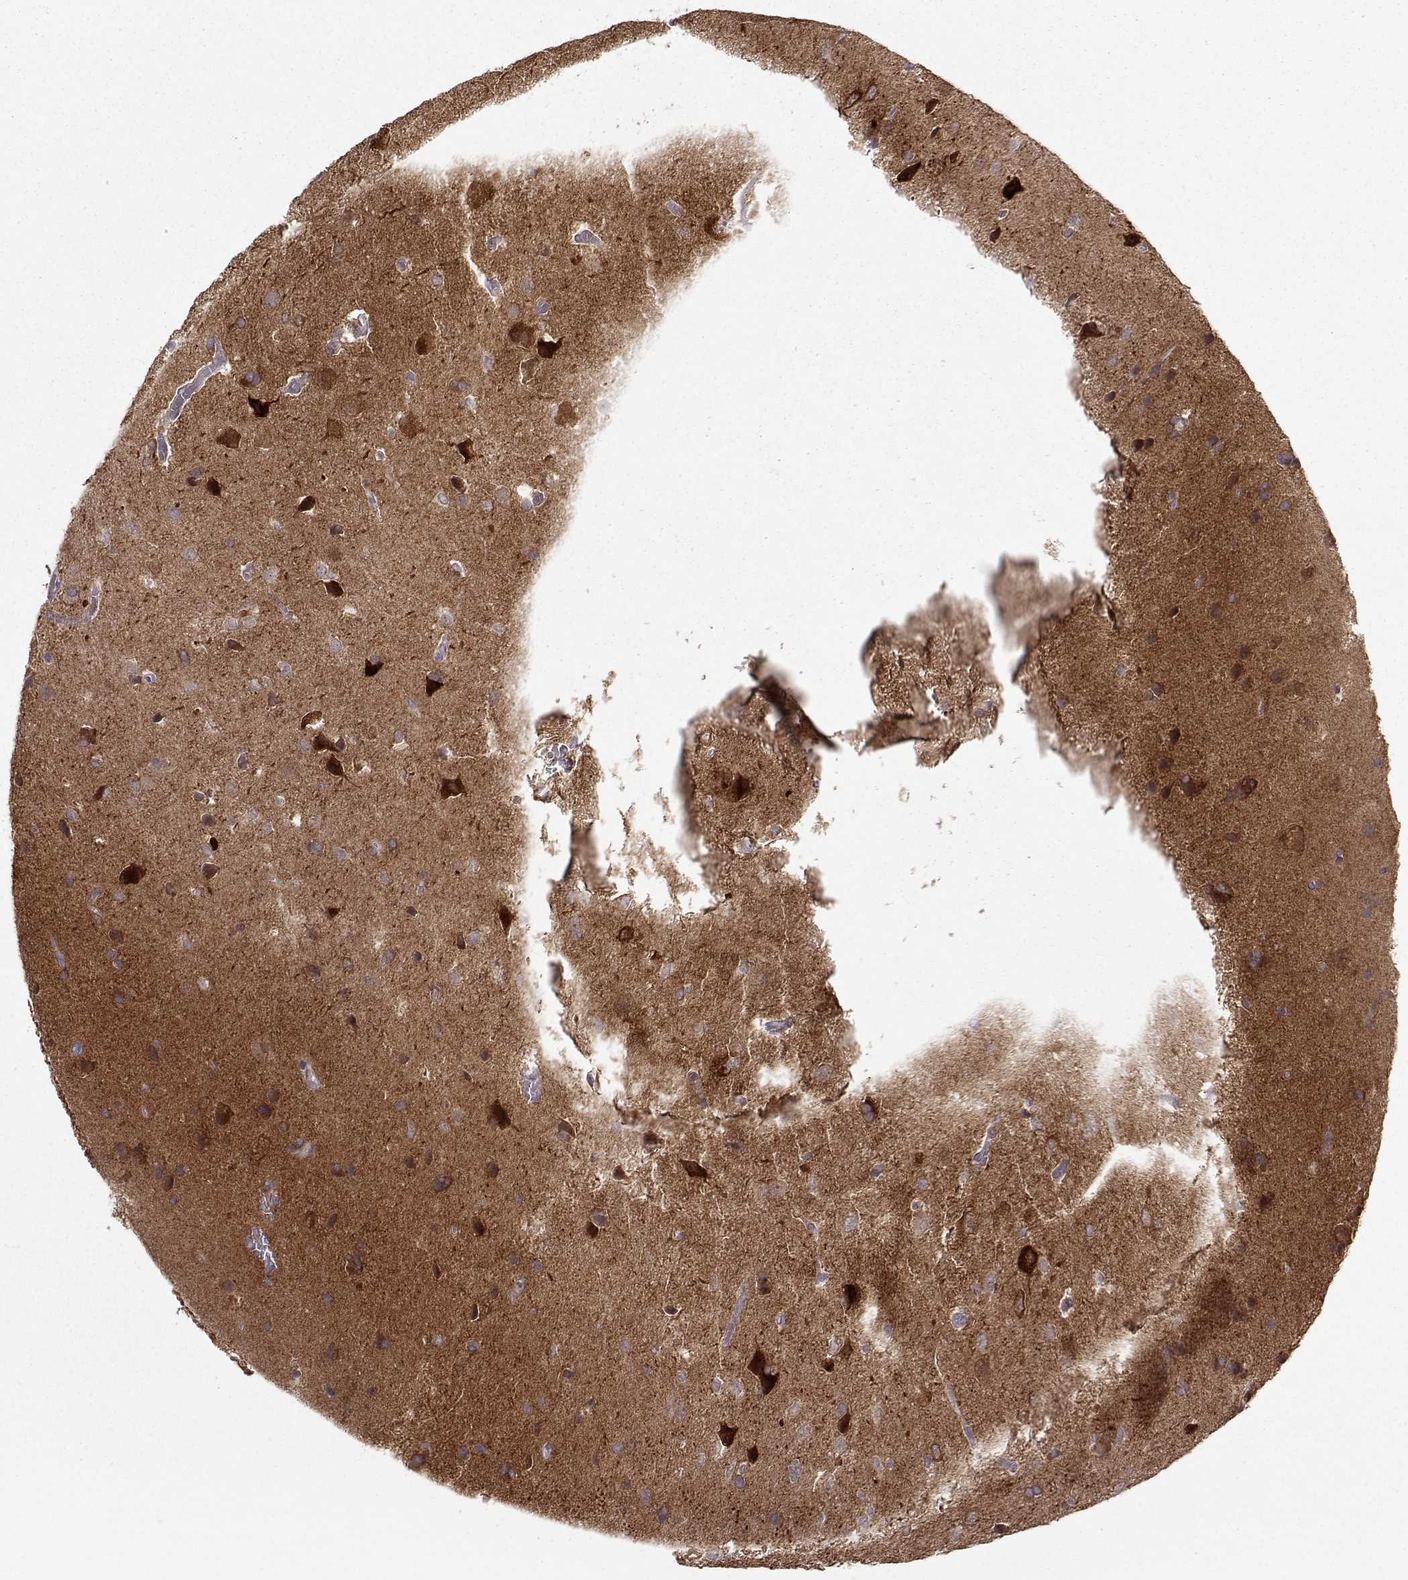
{"staining": {"intensity": "moderate", "quantity": "<25%", "location": "cytoplasmic/membranous"}, "tissue": "glioma", "cell_type": "Tumor cells", "image_type": "cancer", "snomed": [{"axis": "morphology", "description": "Glioma, malignant, Low grade"}, {"axis": "topography", "description": "Brain"}], "caption": "Moderate cytoplasmic/membranous protein positivity is appreciated in about <25% of tumor cells in glioma. (Brightfield microscopy of DAB IHC at high magnification).", "gene": "NECAB3", "patient": {"sex": "male", "age": 58}}